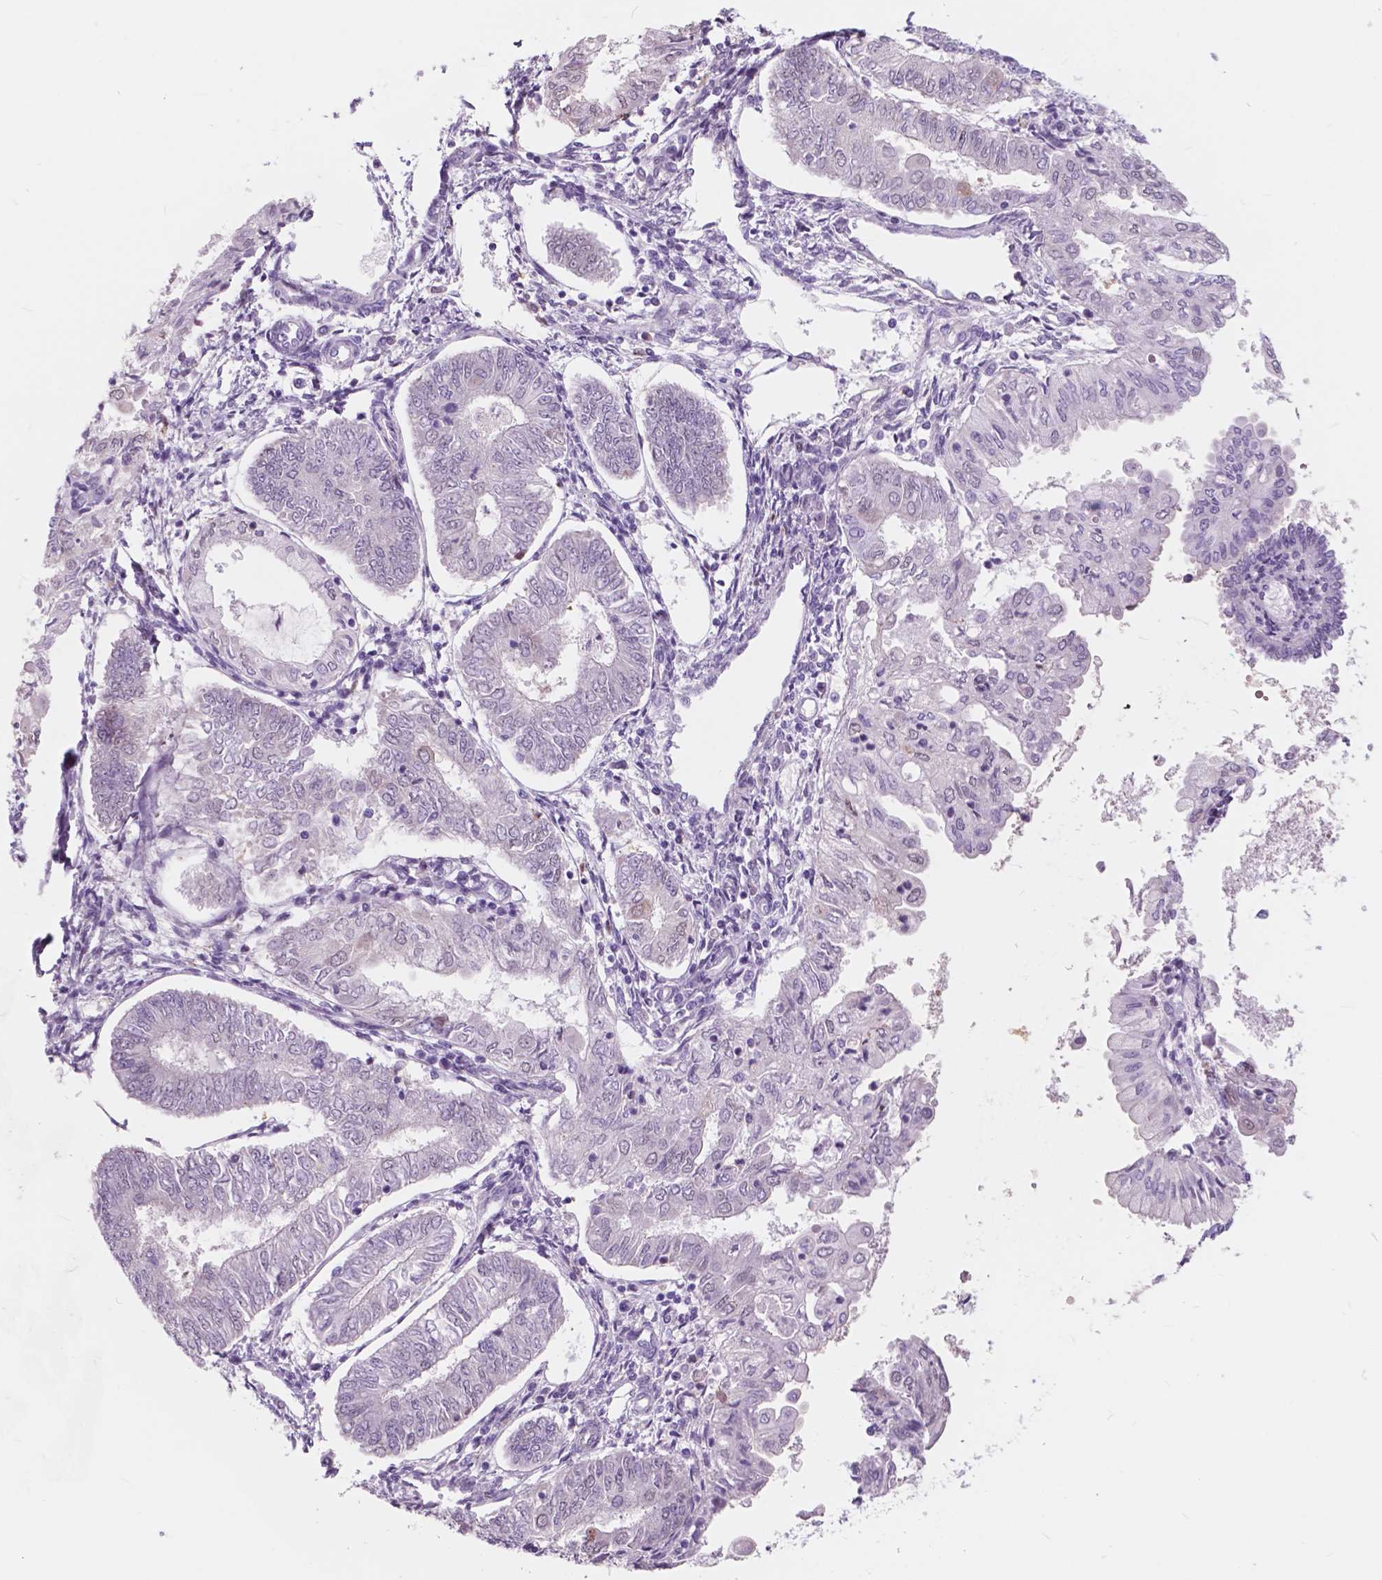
{"staining": {"intensity": "negative", "quantity": "none", "location": "none"}, "tissue": "endometrial cancer", "cell_type": "Tumor cells", "image_type": "cancer", "snomed": [{"axis": "morphology", "description": "Adenocarcinoma, NOS"}, {"axis": "topography", "description": "Endometrium"}], "caption": "High power microscopy histopathology image of an IHC micrograph of adenocarcinoma (endometrial), revealing no significant expression in tumor cells.", "gene": "FXYD2", "patient": {"sex": "female", "age": 68}}